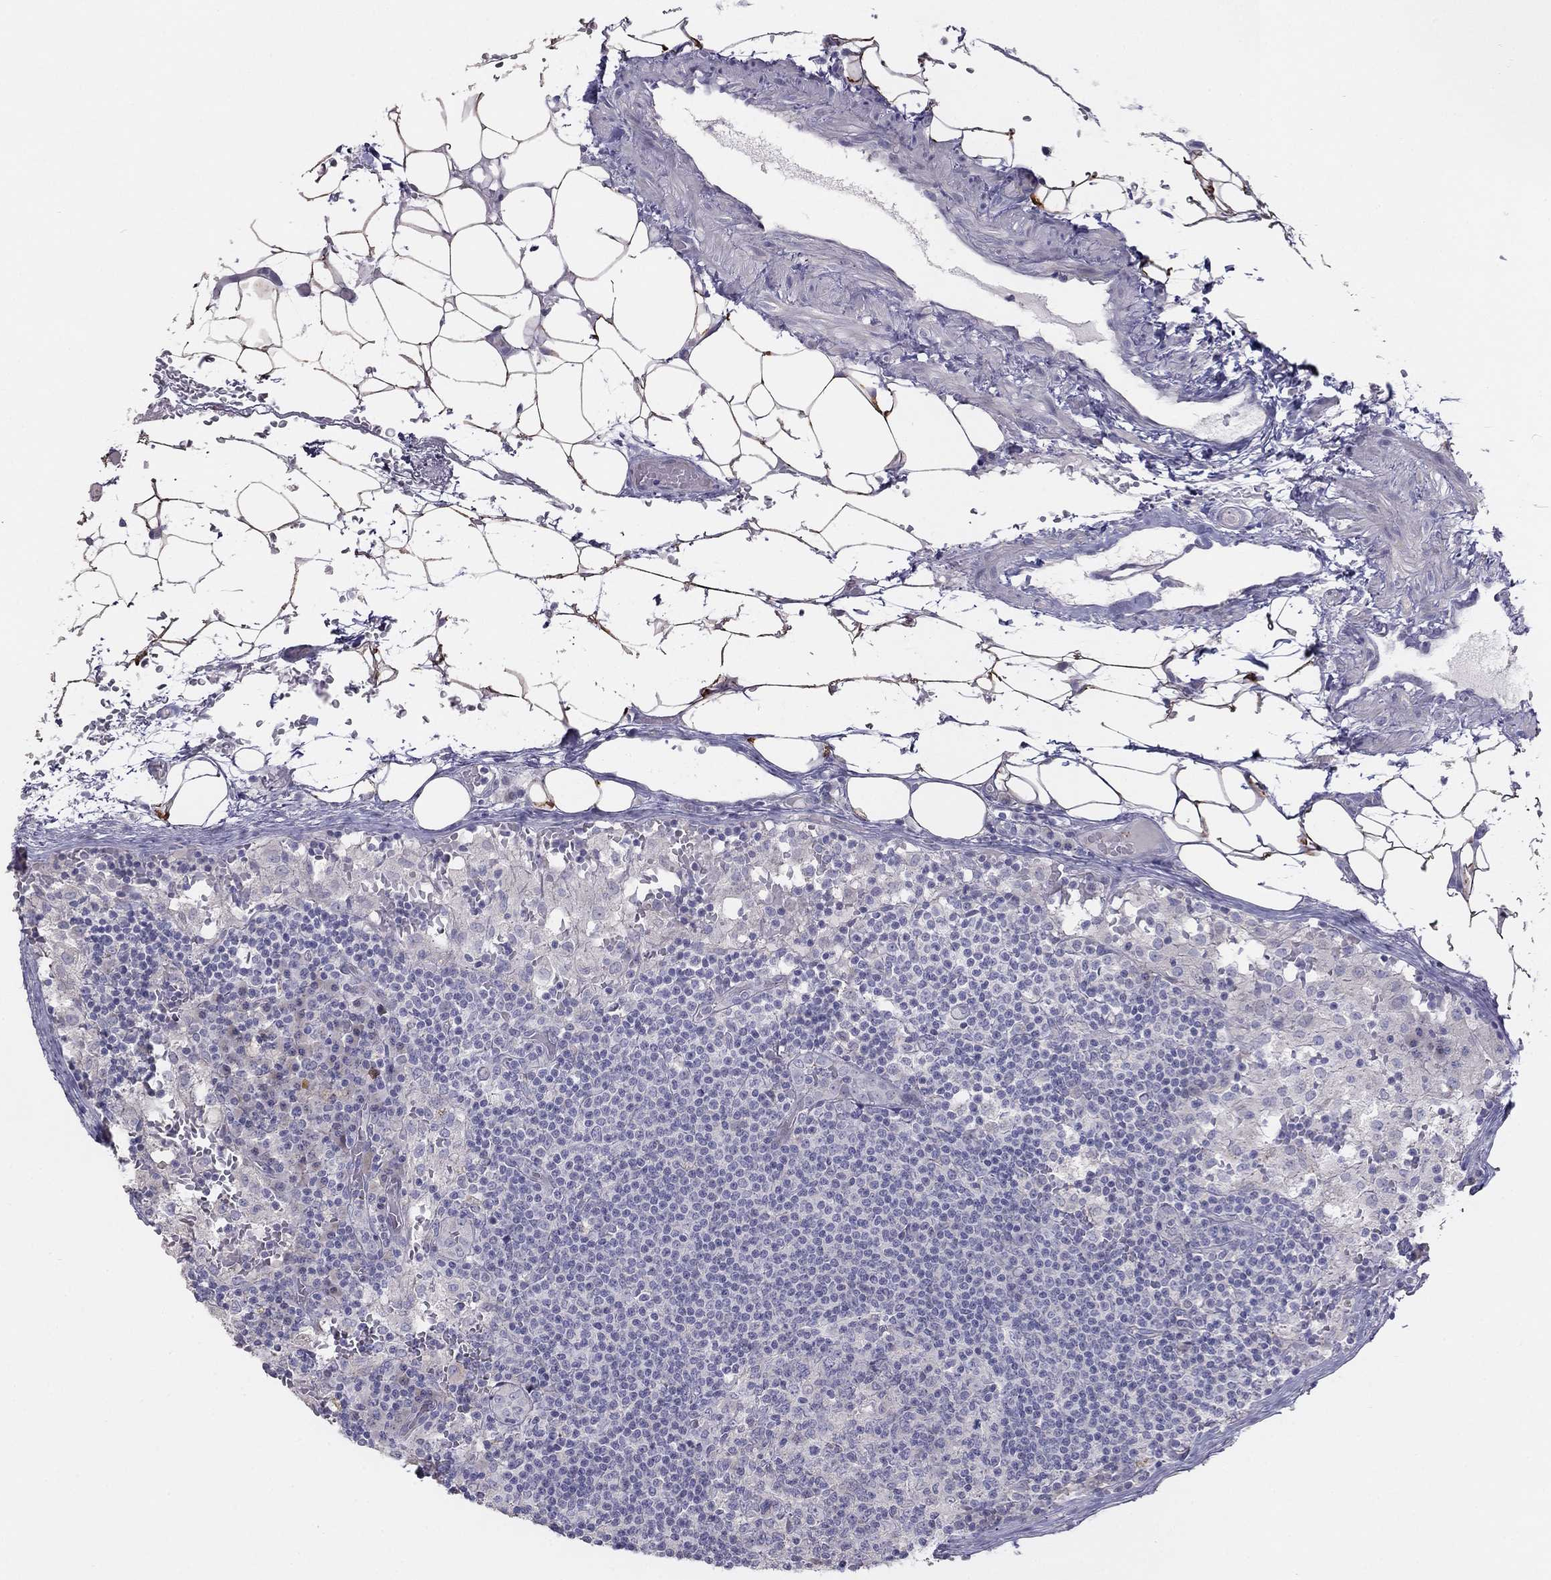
{"staining": {"intensity": "negative", "quantity": "none", "location": "none"}, "tissue": "lymph node", "cell_type": "Germinal center cells", "image_type": "normal", "snomed": [{"axis": "morphology", "description": "Normal tissue, NOS"}, {"axis": "topography", "description": "Lymph node"}], "caption": "Histopathology image shows no significant protein positivity in germinal center cells of benign lymph node. The staining was performed using DAB (3,3'-diaminobenzidine) to visualize the protein expression in brown, while the nuclei were stained in blue with hematoxylin (Magnification: 20x).", "gene": "MGAT4C", "patient": {"sex": "male", "age": 62}}